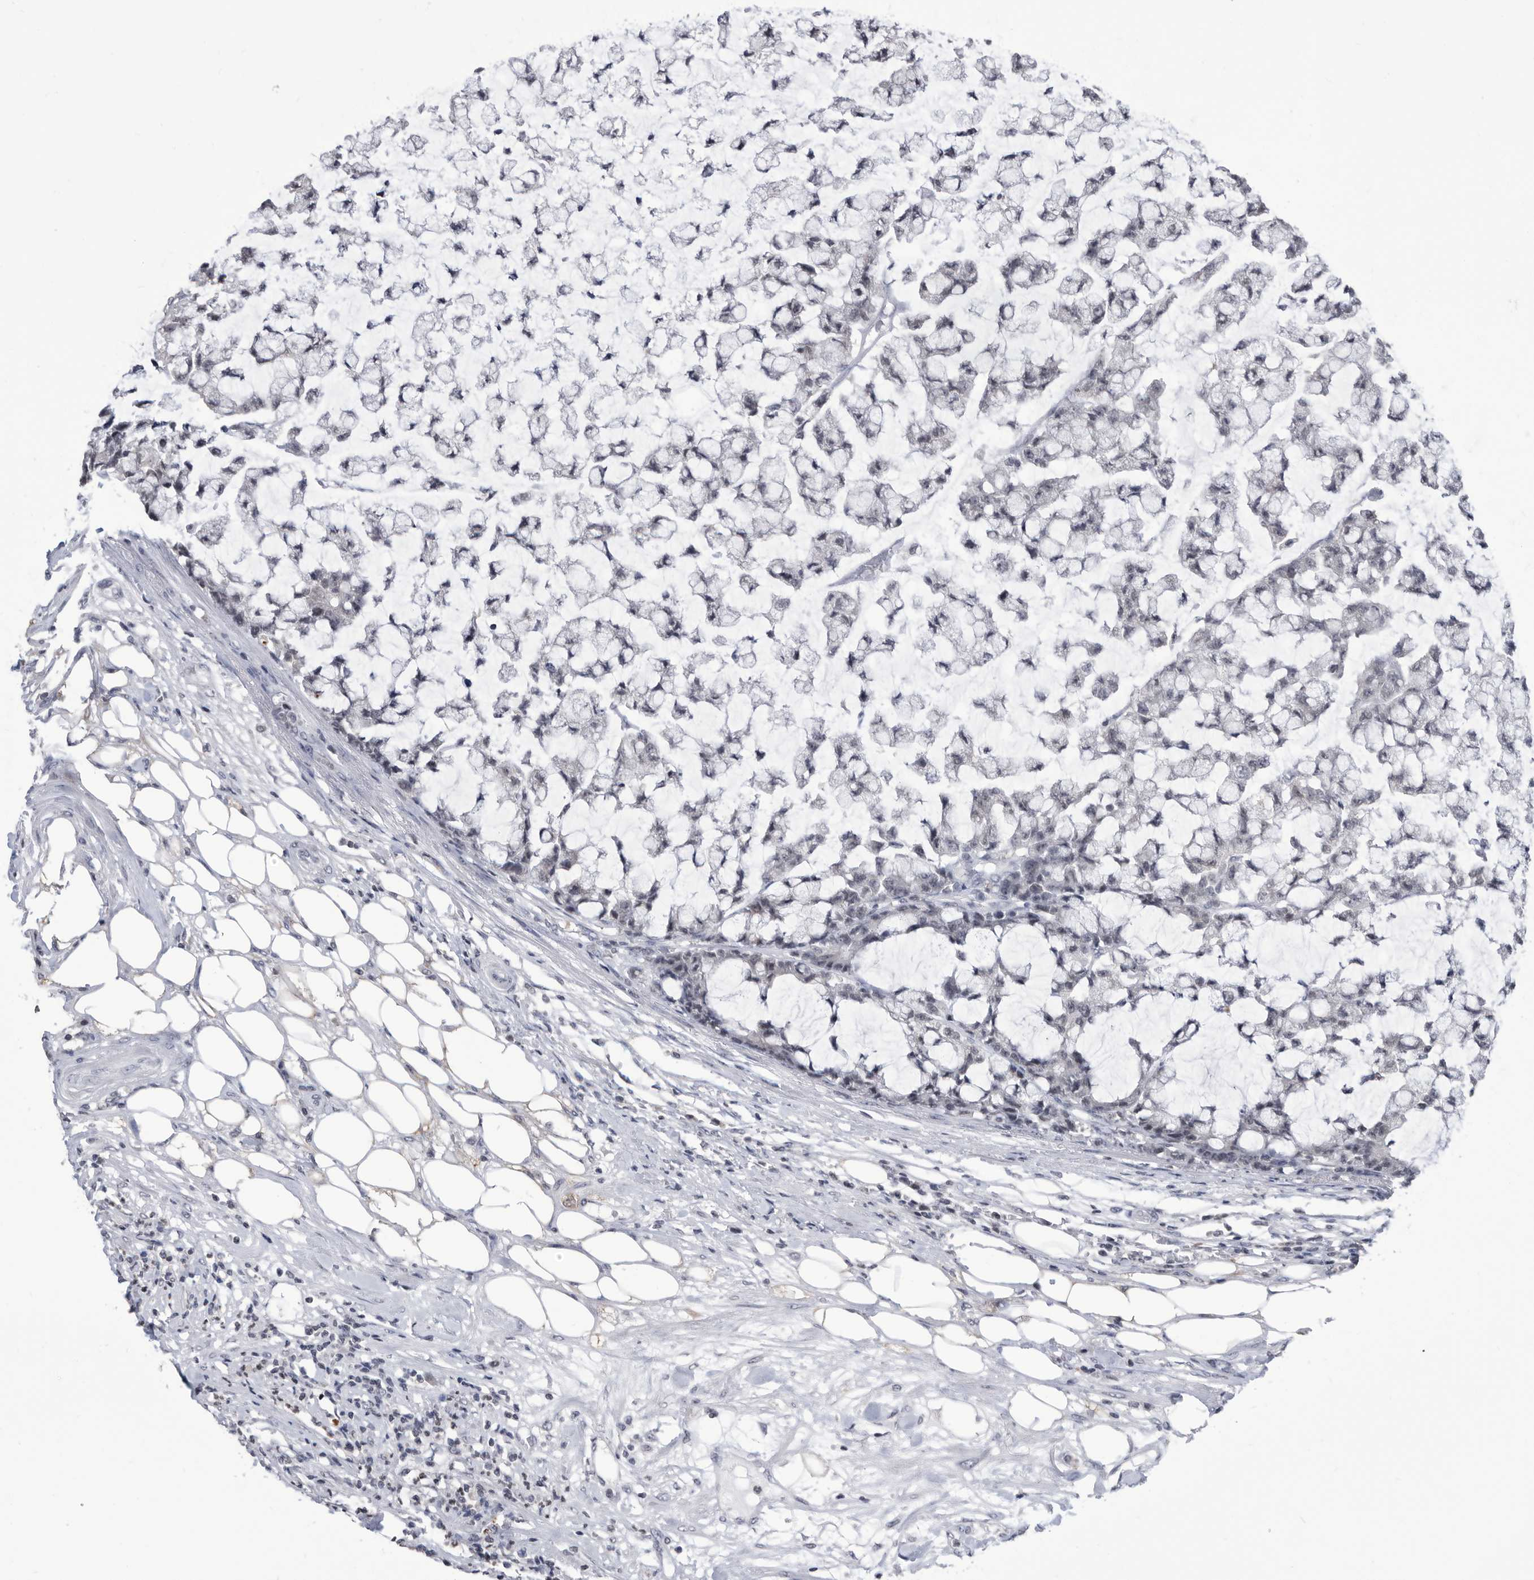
{"staining": {"intensity": "negative", "quantity": "none", "location": "none"}, "tissue": "colorectal cancer", "cell_type": "Tumor cells", "image_type": "cancer", "snomed": [{"axis": "morphology", "description": "Adenocarcinoma, NOS"}, {"axis": "topography", "description": "Colon"}], "caption": "Tumor cells show no significant protein expression in colorectal cancer.", "gene": "TSTD1", "patient": {"sex": "female", "age": 84}}